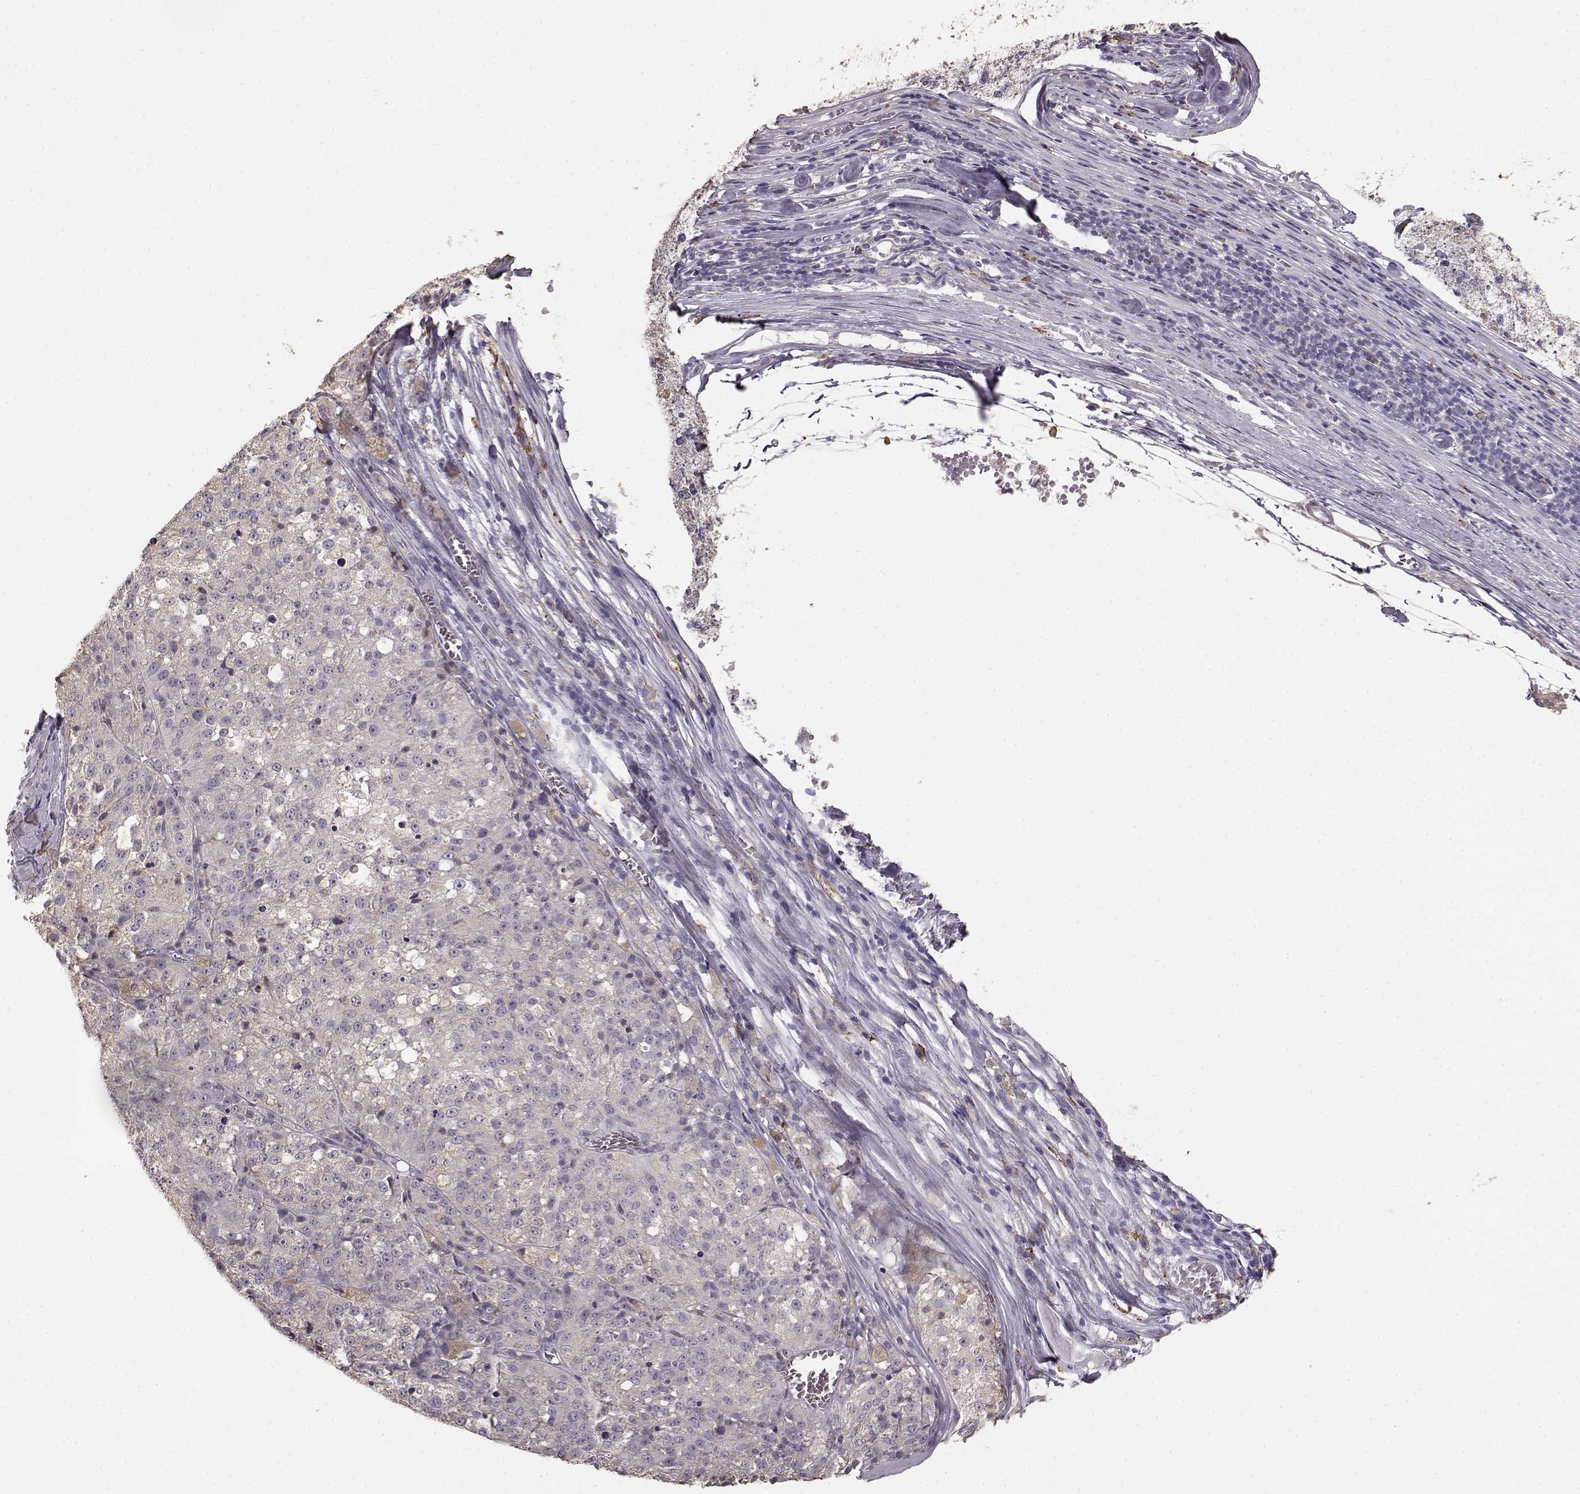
{"staining": {"intensity": "negative", "quantity": "none", "location": "none"}, "tissue": "melanoma", "cell_type": "Tumor cells", "image_type": "cancer", "snomed": [{"axis": "morphology", "description": "Malignant melanoma, Metastatic site"}, {"axis": "topography", "description": "Lymph node"}], "caption": "This is an immunohistochemistry (IHC) image of melanoma. There is no expression in tumor cells.", "gene": "GABRG3", "patient": {"sex": "female", "age": 64}}